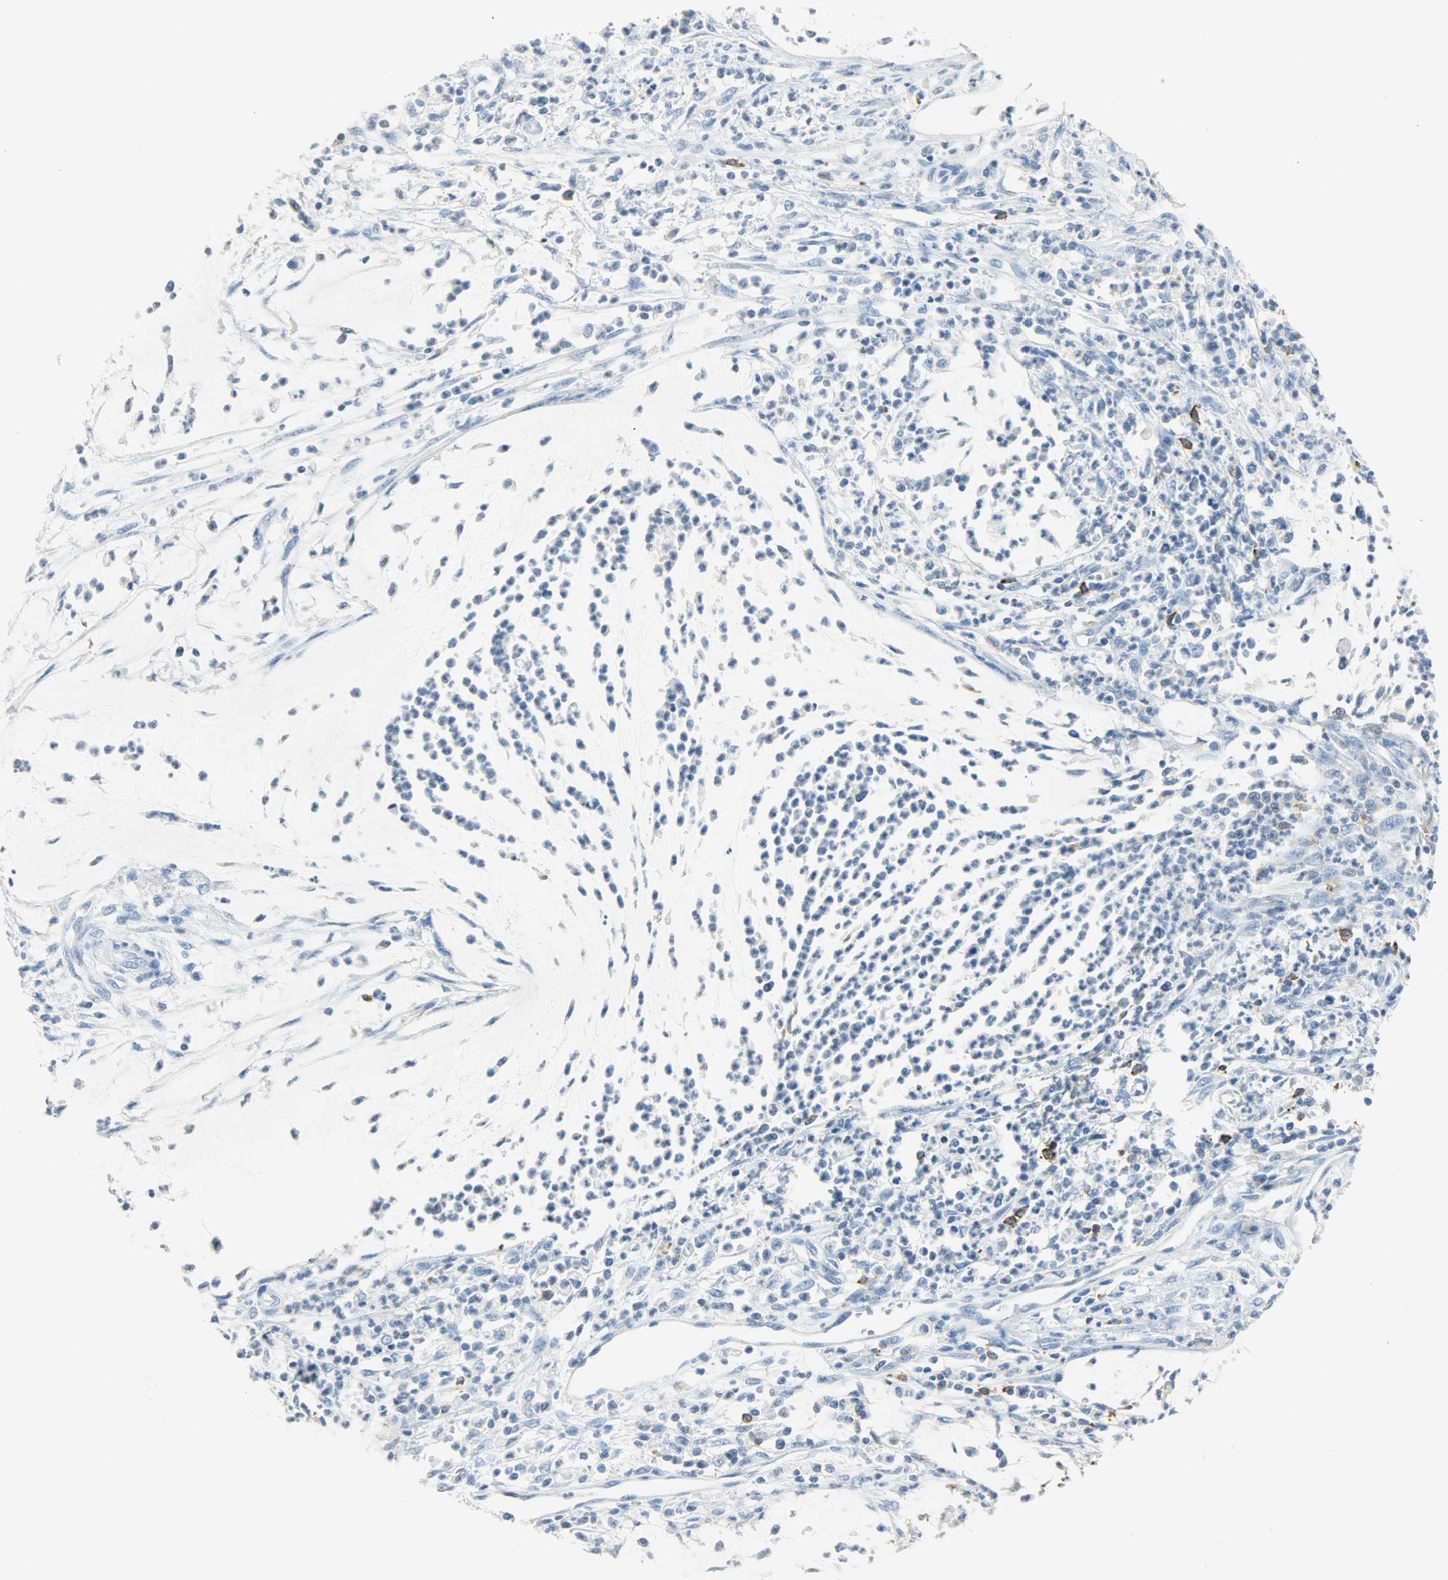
{"staining": {"intensity": "negative", "quantity": "none", "location": "none"}, "tissue": "cervical cancer", "cell_type": "Tumor cells", "image_type": "cancer", "snomed": [{"axis": "morphology", "description": "Adenocarcinoma, NOS"}, {"axis": "topography", "description": "Cervix"}], "caption": "A high-resolution micrograph shows immunohistochemistry (IHC) staining of cervical cancer, which demonstrates no significant positivity in tumor cells. (DAB immunohistochemistry visualized using brightfield microscopy, high magnification).", "gene": "PTPN6", "patient": {"sex": "female", "age": 36}}